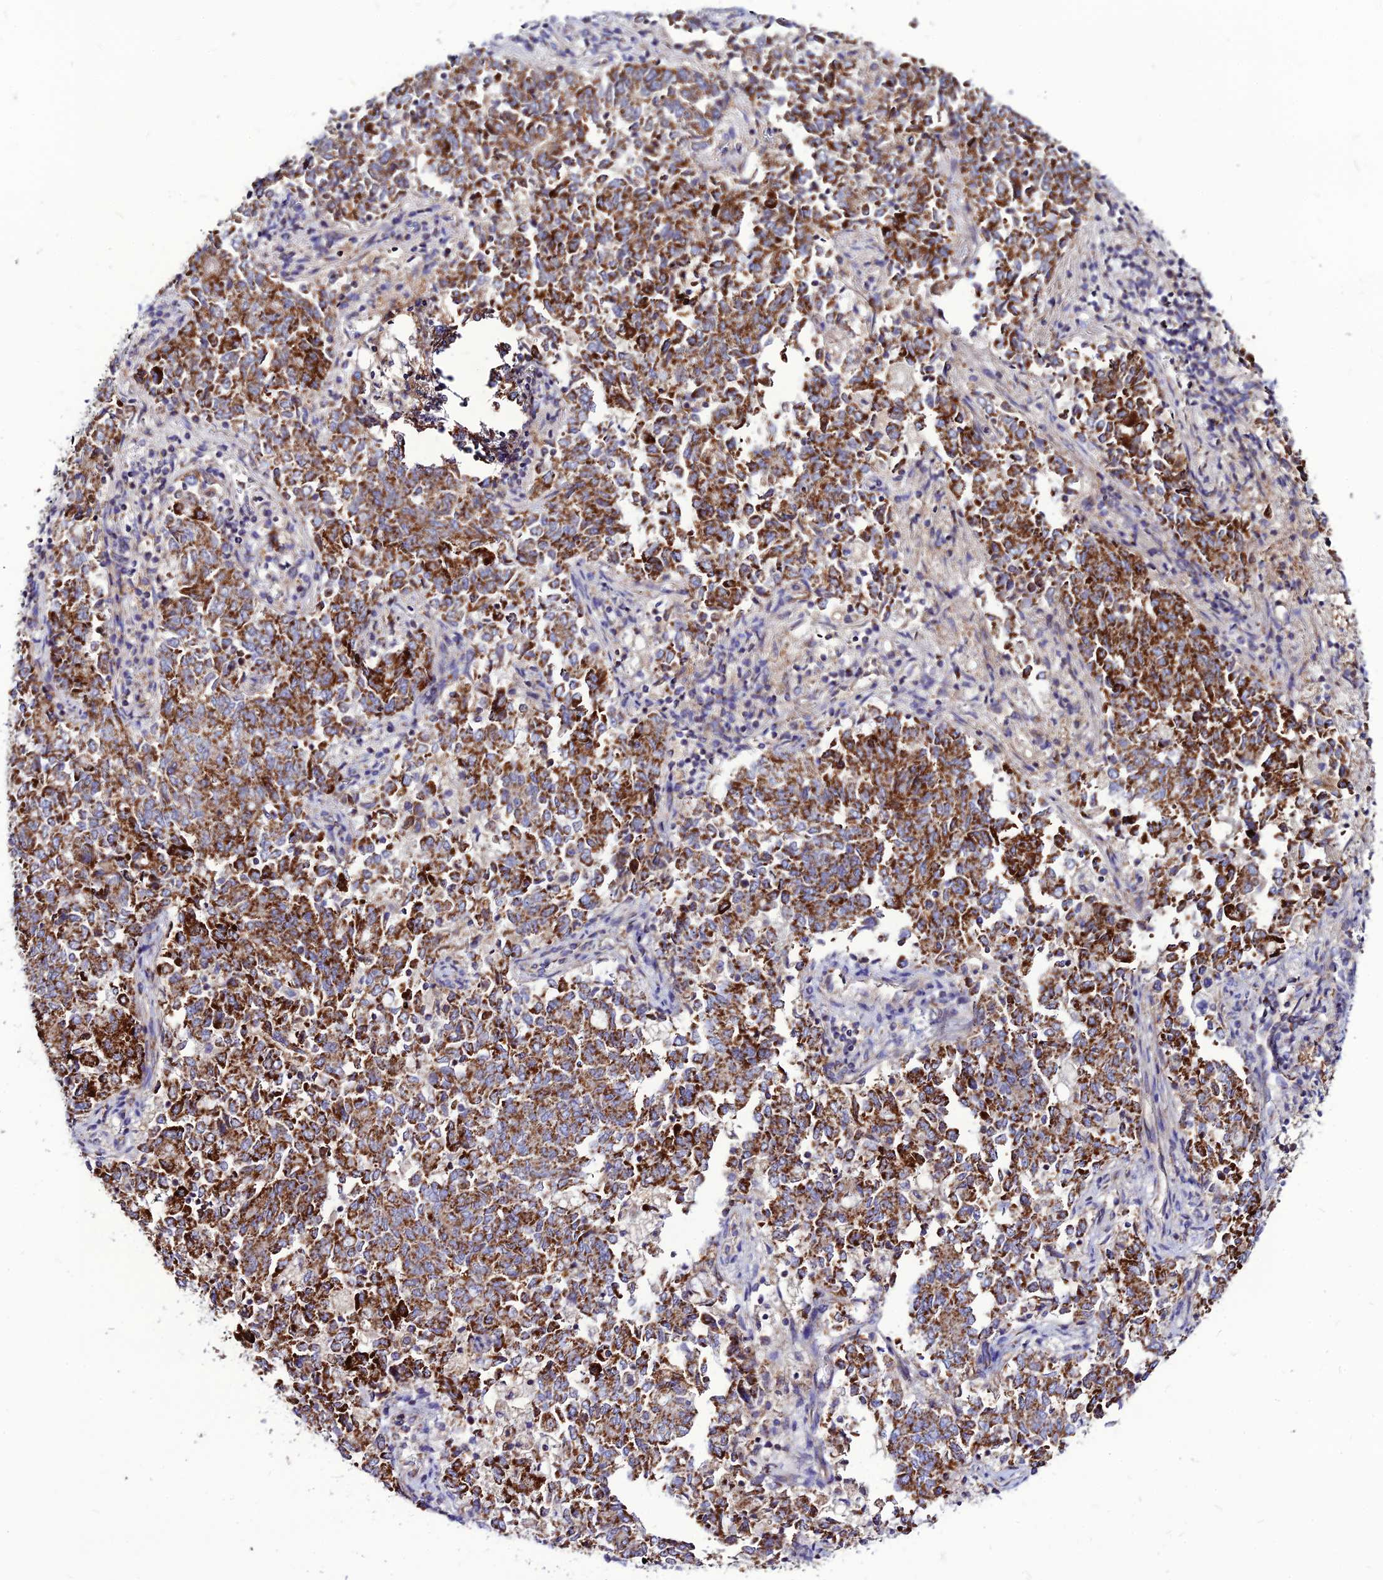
{"staining": {"intensity": "strong", "quantity": ">75%", "location": "cytoplasmic/membranous"}, "tissue": "endometrial cancer", "cell_type": "Tumor cells", "image_type": "cancer", "snomed": [{"axis": "morphology", "description": "Adenocarcinoma, NOS"}, {"axis": "topography", "description": "Endometrium"}], "caption": "Immunohistochemical staining of endometrial cancer displays strong cytoplasmic/membranous protein expression in approximately >75% of tumor cells. (IHC, brightfield microscopy, high magnification).", "gene": "ECI1", "patient": {"sex": "female", "age": 80}}